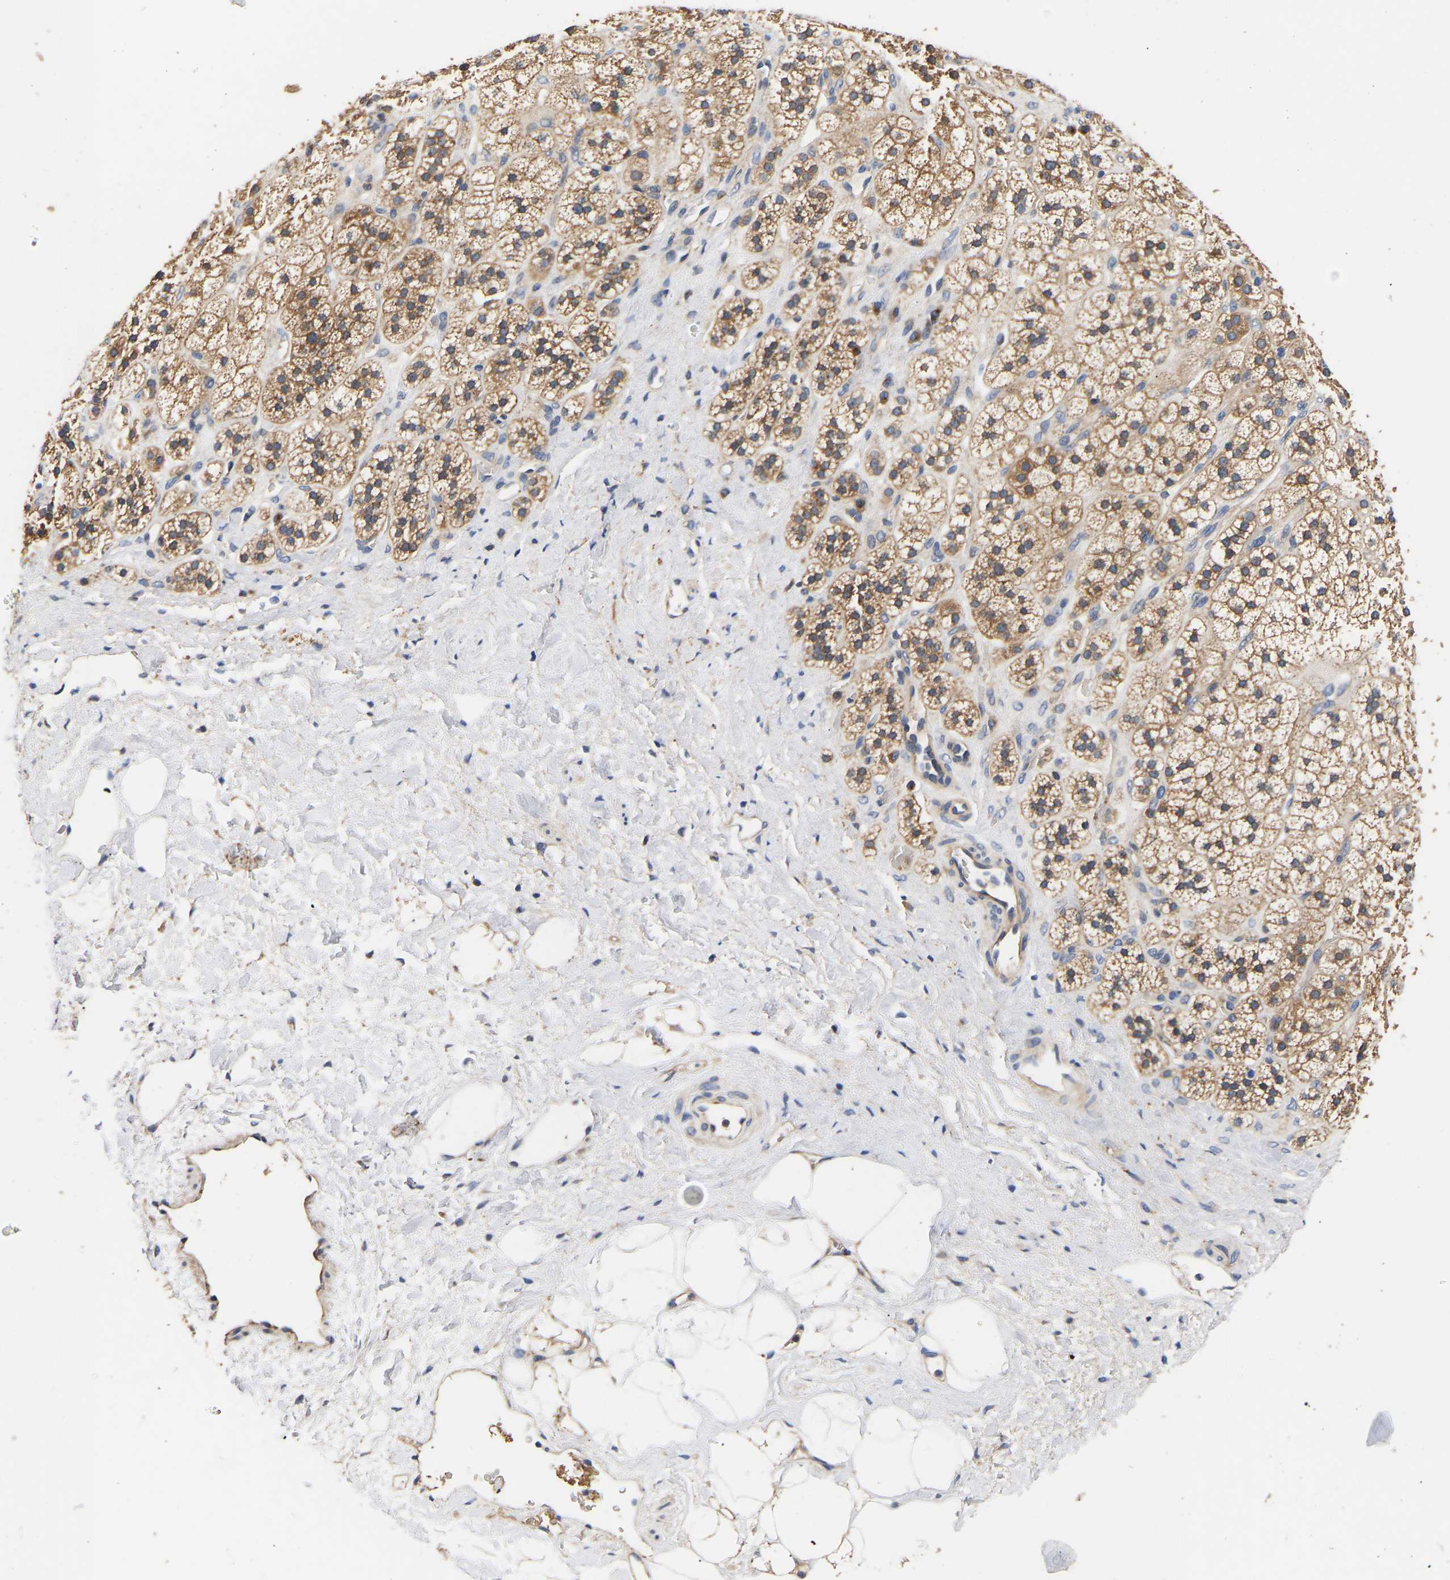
{"staining": {"intensity": "moderate", "quantity": ">75%", "location": "cytoplasmic/membranous"}, "tissue": "adrenal gland", "cell_type": "Glandular cells", "image_type": "normal", "snomed": [{"axis": "morphology", "description": "Normal tissue, NOS"}, {"axis": "topography", "description": "Adrenal gland"}], "caption": "Protein staining of normal adrenal gland demonstrates moderate cytoplasmic/membranous expression in about >75% of glandular cells.", "gene": "LRBA", "patient": {"sex": "male", "age": 56}}